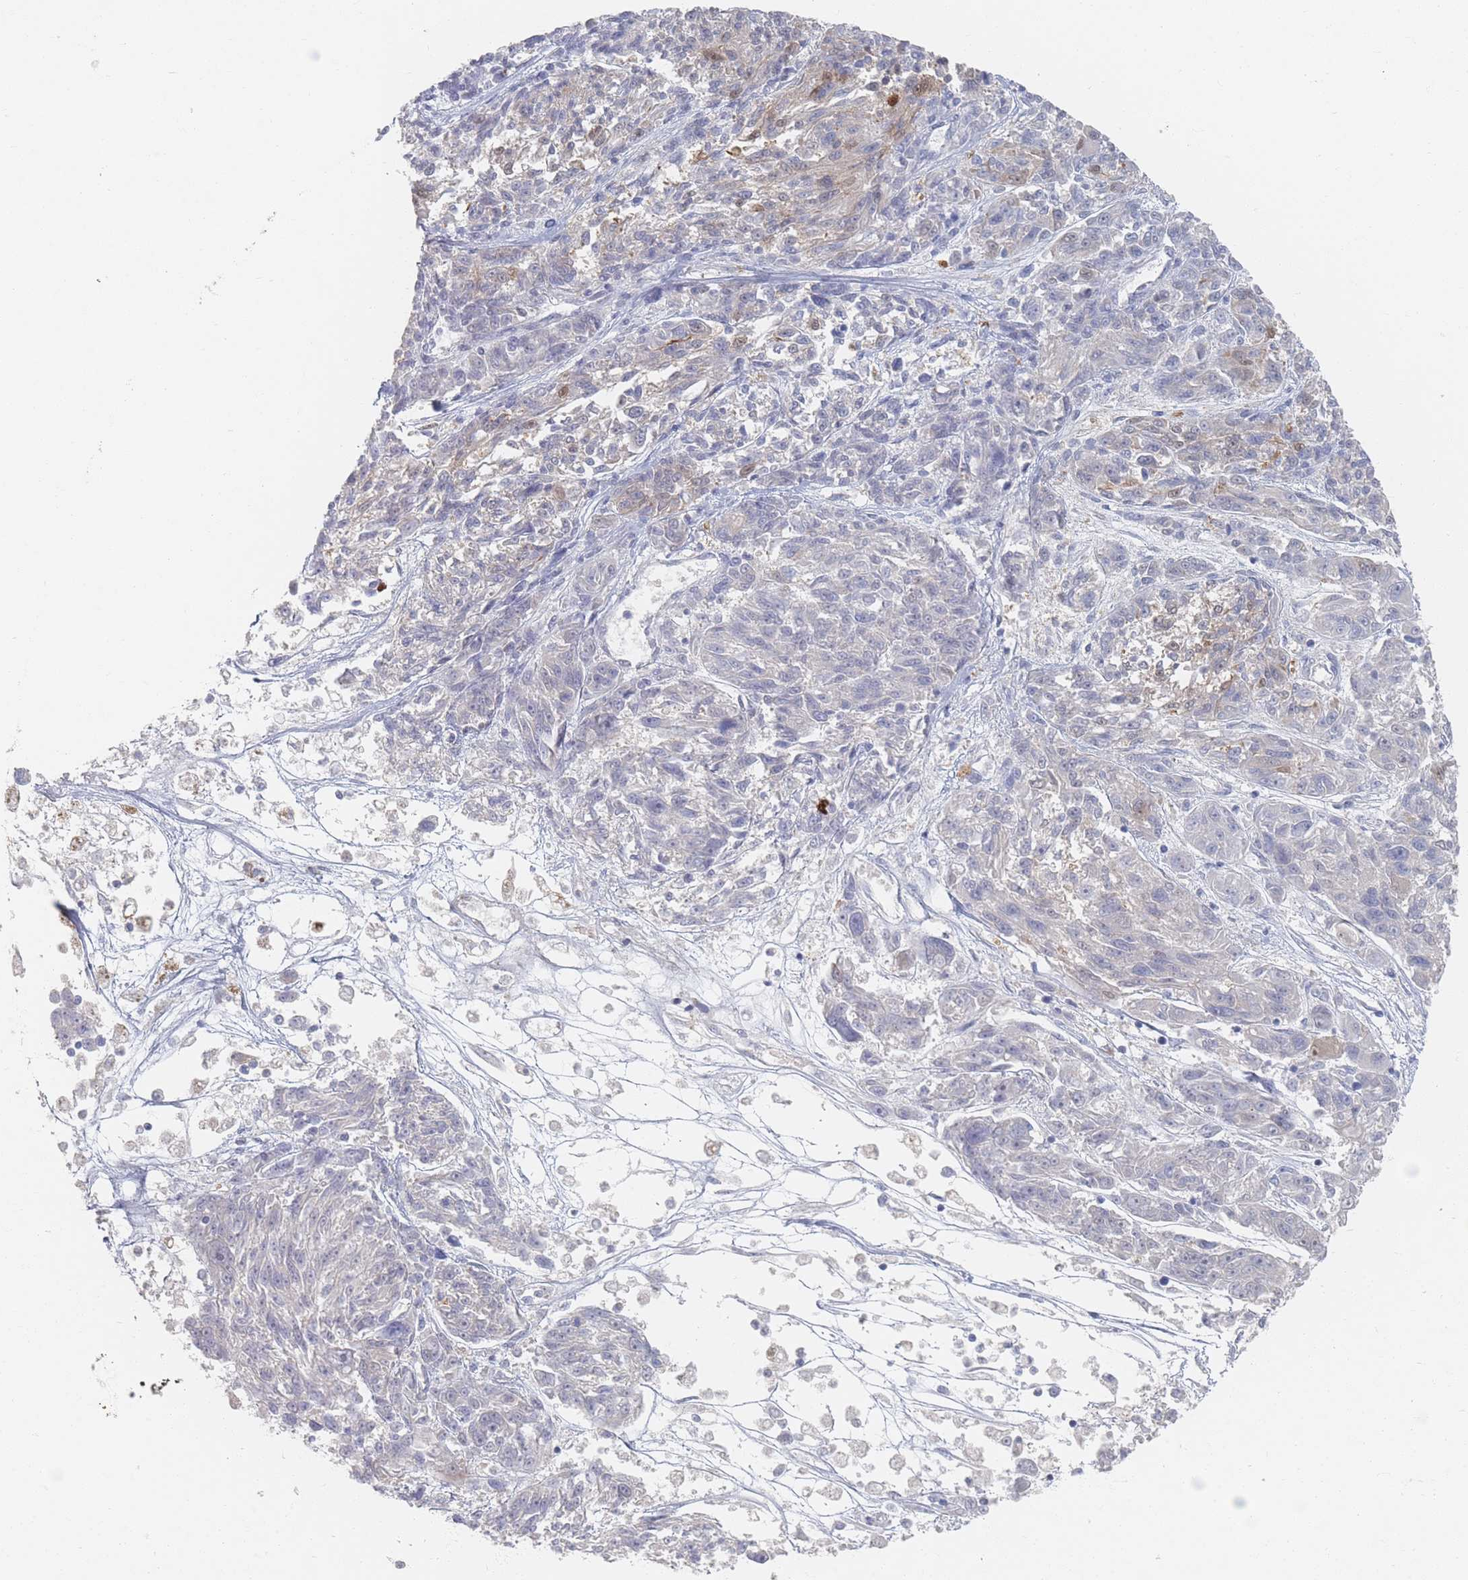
{"staining": {"intensity": "negative", "quantity": "none", "location": "none"}, "tissue": "melanoma", "cell_type": "Tumor cells", "image_type": "cancer", "snomed": [{"axis": "morphology", "description": "Malignant melanoma, NOS"}, {"axis": "topography", "description": "Skin"}], "caption": "High power microscopy photomicrograph of an immunohistochemistry (IHC) image of melanoma, revealing no significant expression in tumor cells. The staining was performed using DAB (3,3'-diaminobenzidine) to visualize the protein expression in brown, while the nuclei were stained in blue with hematoxylin (Magnification: 20x).", "gene": "HELZ2", "patient": {"sex": "male", "age": 53}}